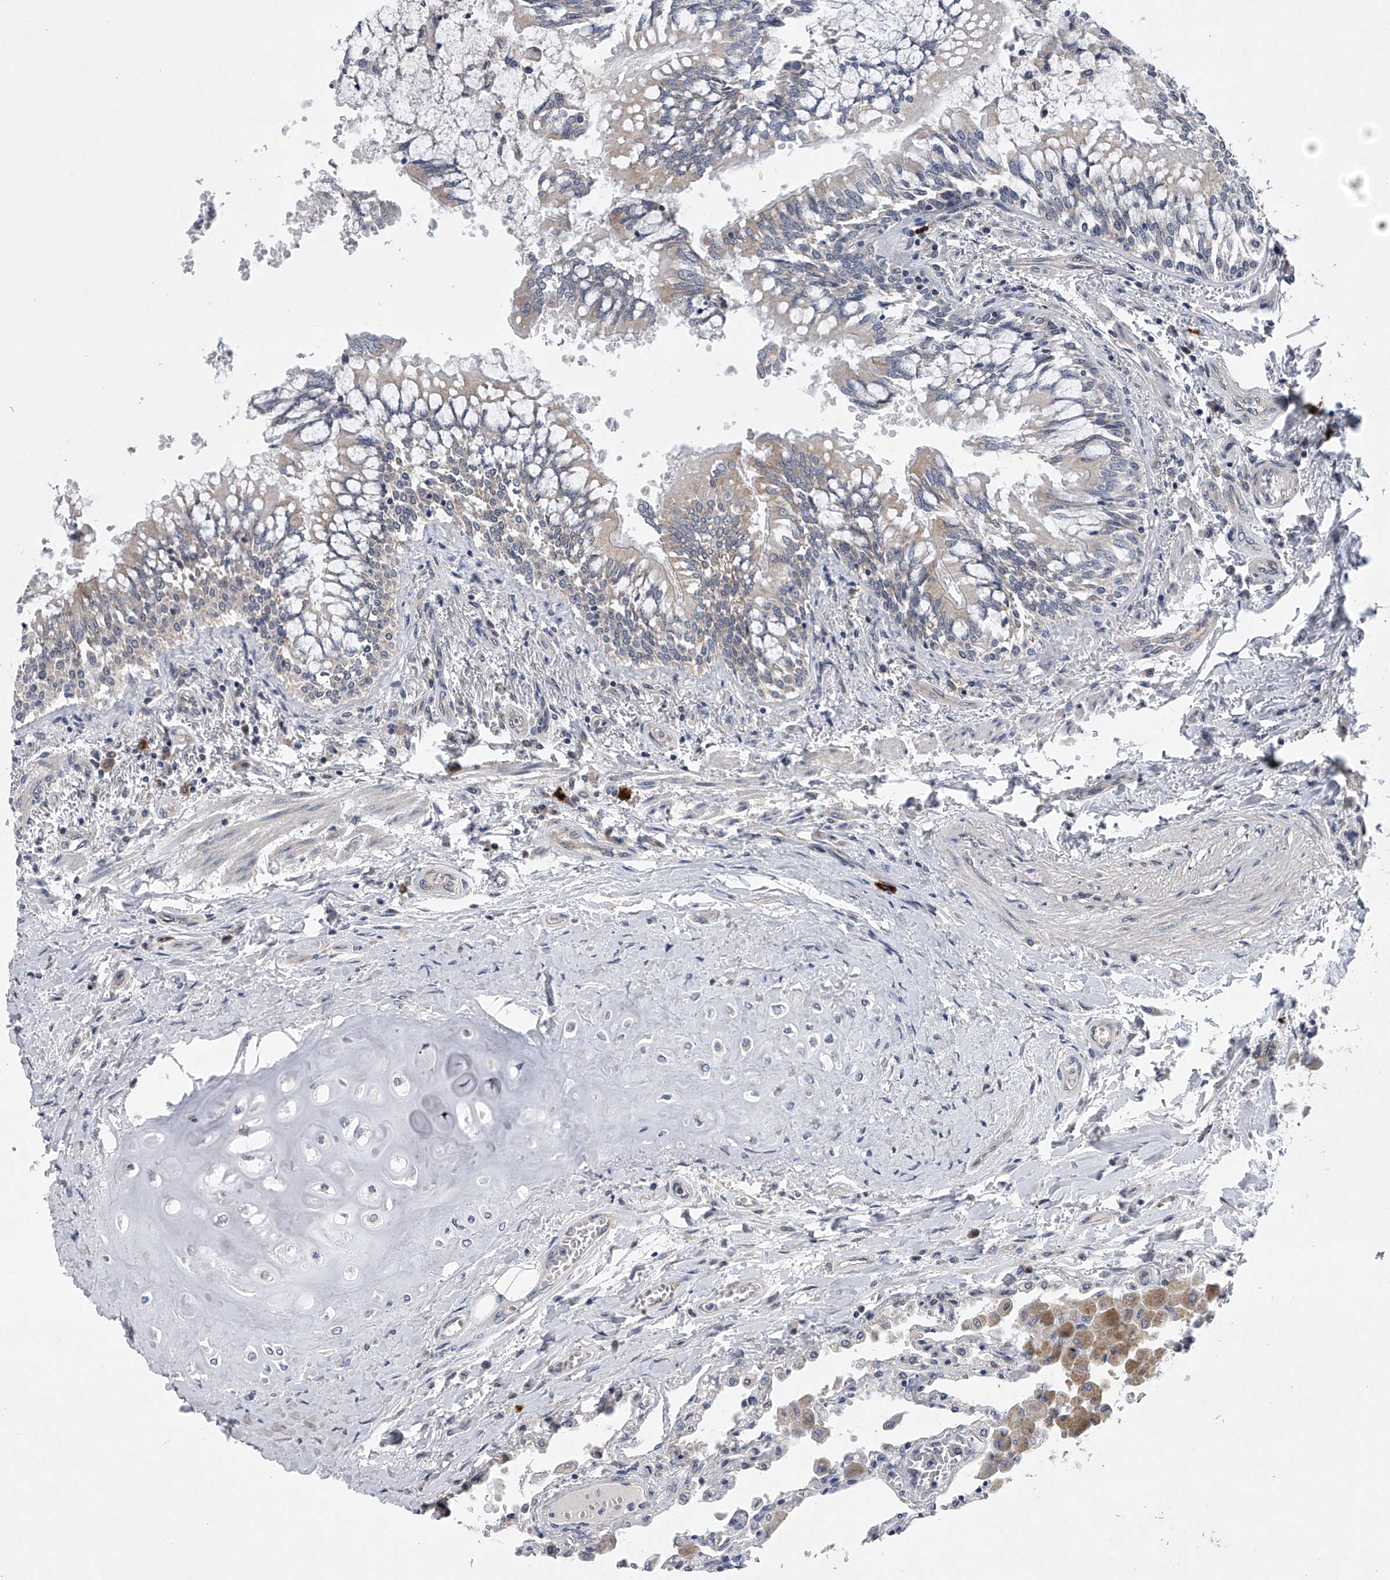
{"staining": {"intensity": "moderate", "quantity": "<25%", "location": "cytoplasmic/membranous"}, "tissue": "lung", "cell_type": "Alveolar cells", "image_type": "normal", "snomed": [{"axis": "morphology", "description": "Normal tissue, NOS"}, {"axis": "topography", "description": "Bronchus"}, {"axis": "topography", "description": "Lung"}], "caption": "IHC histopathology image of unremarkable lung: lung stained using immunohistochemistry (IHC) demonstrates low levels of moderate protein expression localized specifically in the cytoplasmic/membranous of alveolar cells, appearing as a cytoplasmic/membranous brown color.", "gene": "RNF5", "patient": {"sex": "female", "age": 49}}